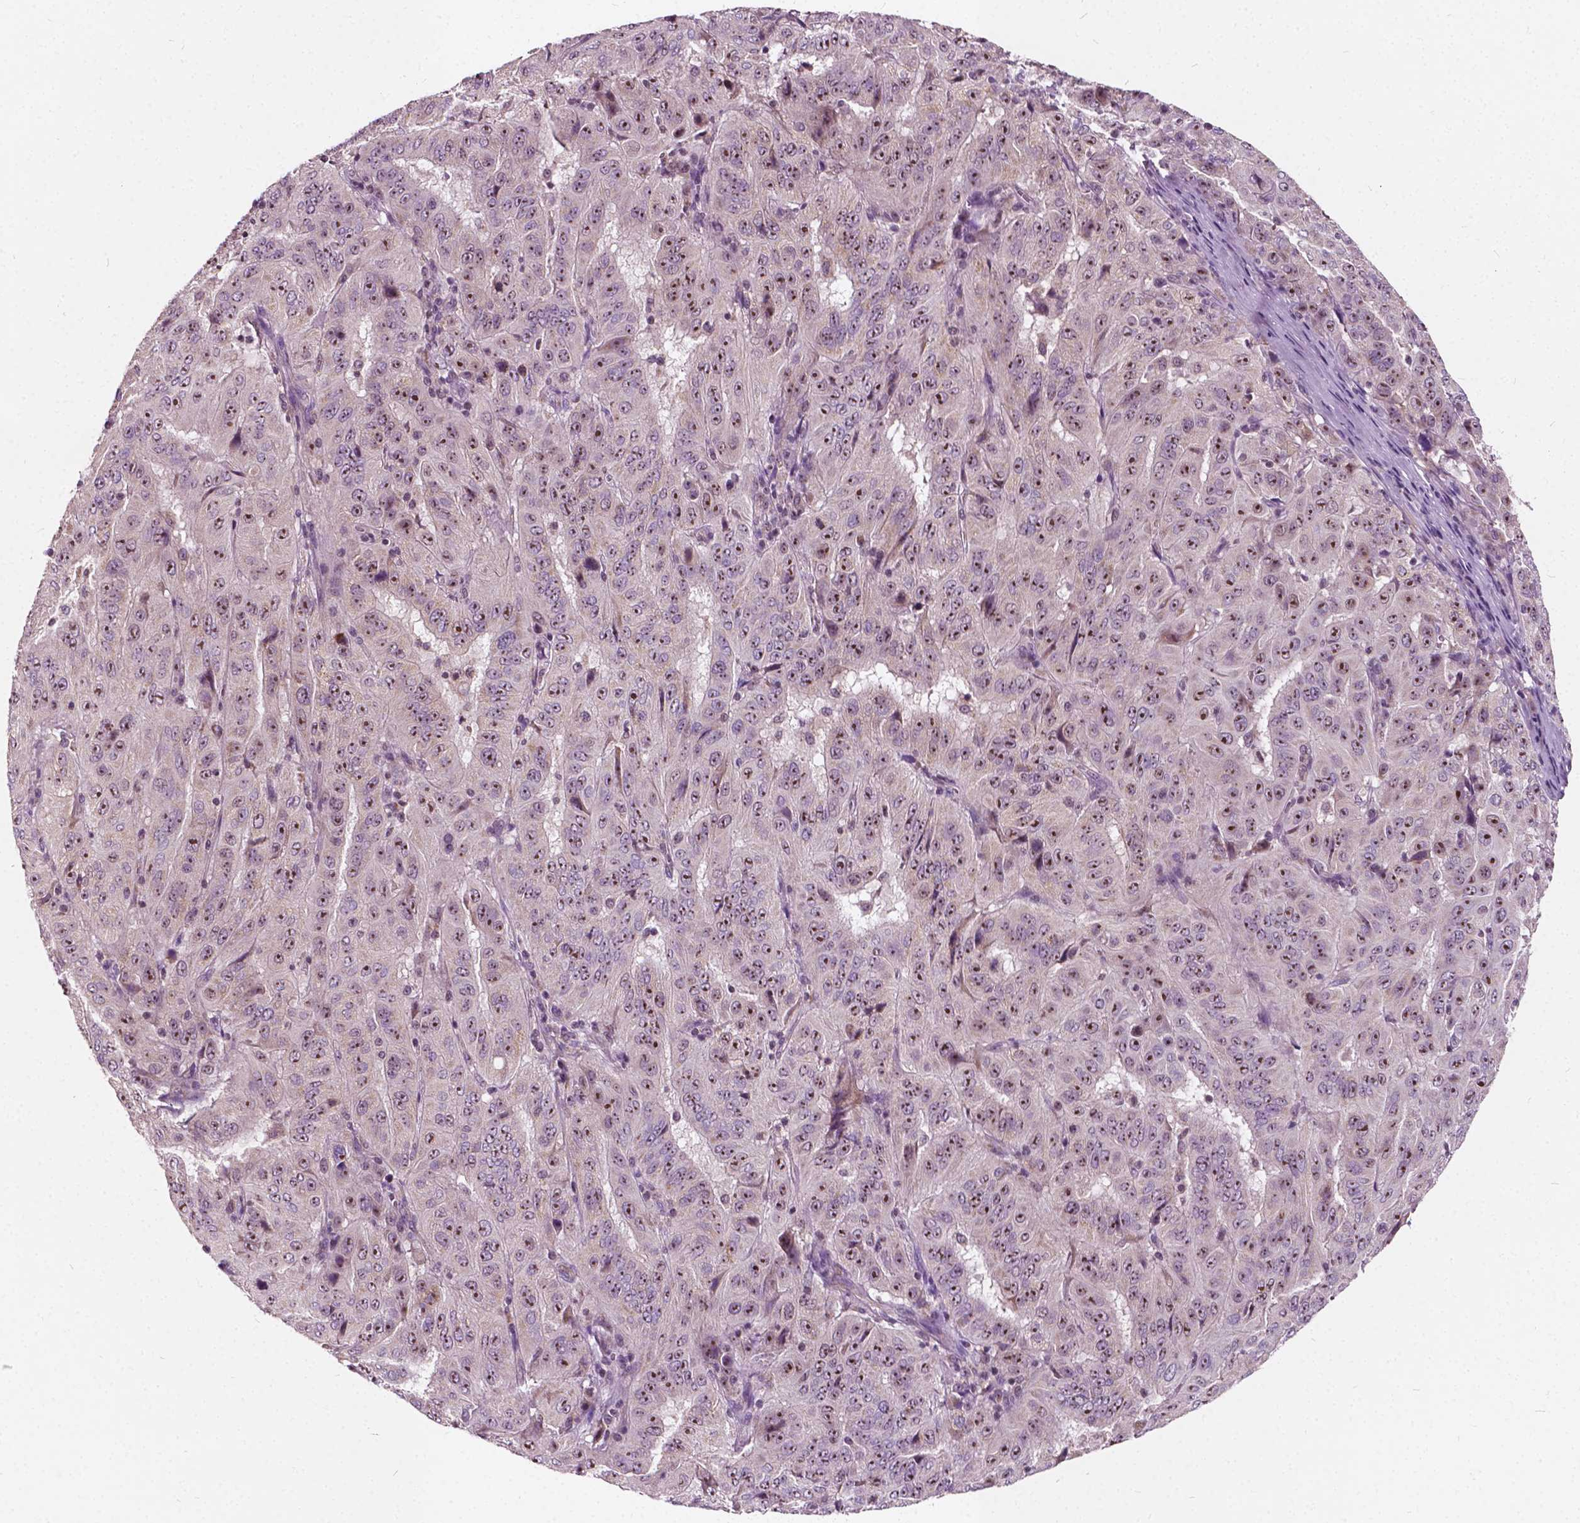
{"staining": {"intensity": "moderate", "quantity": ">75%", "location": "nuclear"}, "tissue": "pancreatic cancer", "cell_type": "Tumor cells", "image_type": "cancer", "snomed": [{"axis": "morphology", "description": "Adenocarcinoma, NOS"}, {"axis": "topography", "description": "Pancreas"}], "caption": "Protein staining exhibits moderate nuclear staining in about >75% of tumor cells in pancreatic cancer.", "gene": "ODF3L2", "patient": {"sex": "male", "age": 63}}